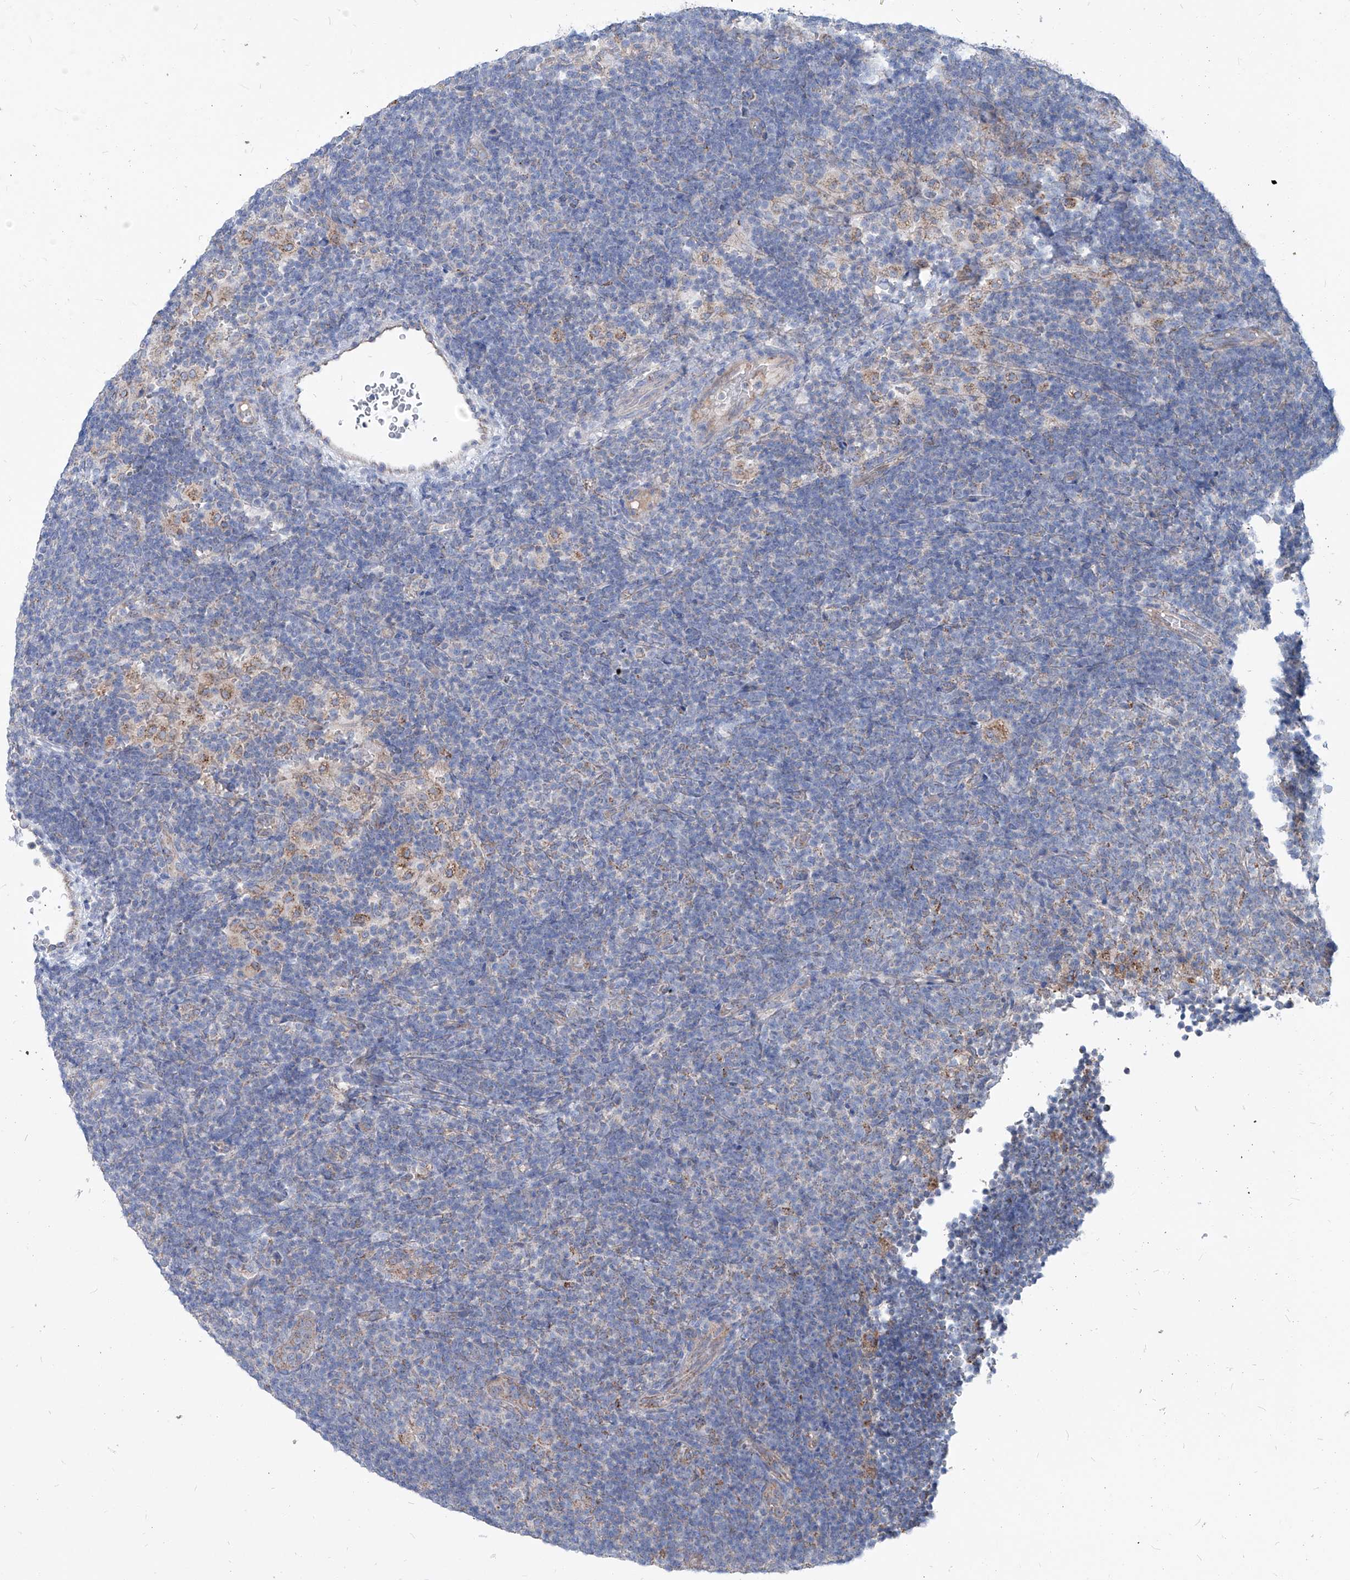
{"staining": {"intensity": "moderate", "quantity": "25%-75%", "location": "cytoplasmic/membranous"}, "tissue": "lymphoma", "cell_type": "Tumor cells", "image_type": "cancer", "snomed": [{"axis": "morphology", "description": "Hodgkin's disease, NOS"}, {"axis": "topography", "description": "Lymph node"}], "caption": "Hodgkin's disease stained with a brown dye demonstrates moderate cytoplasmic/membranous positive positivity in about 25%-75% of tumor cells.", "gene": "AGPS", "patient": {"sex": "female", "age": 57}}